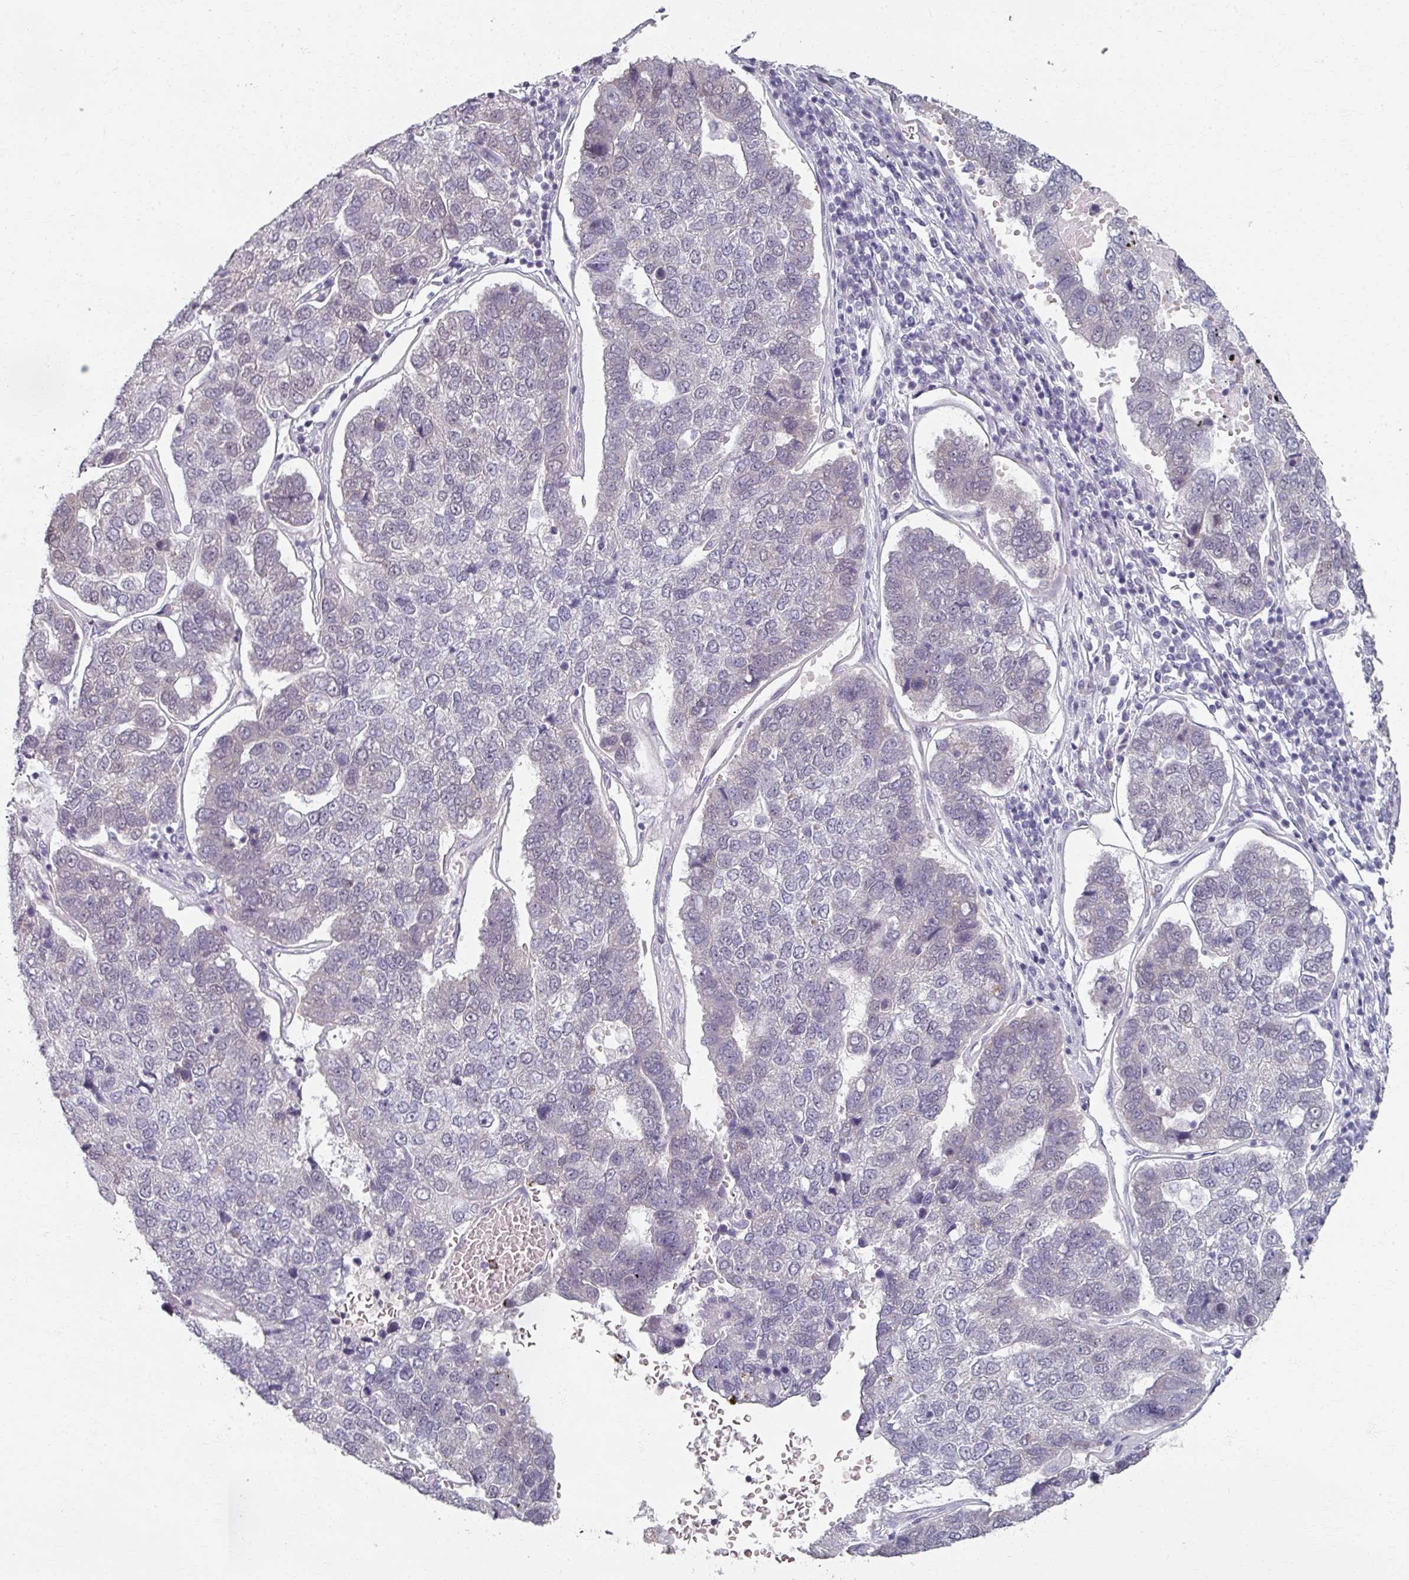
{"staining": {"intensity": "negative", "quantity": "none", "location": "none"}, "tissue": "pancreatic cancer", "cell_type": "Tumor cells", "image_type": "cancer", "snomed": [{"axis": "morphology", "description": "Adenocarcinoma, NOS"}, {"axis": "topography", "description": "Pancreas"}], "caption": "The photomicrograph reveals no significant staining in tumor cells of pancreatic adenocarcinoma.", "gene": "RIPOR3", "patient": {"sex": "female", "age": 61}}